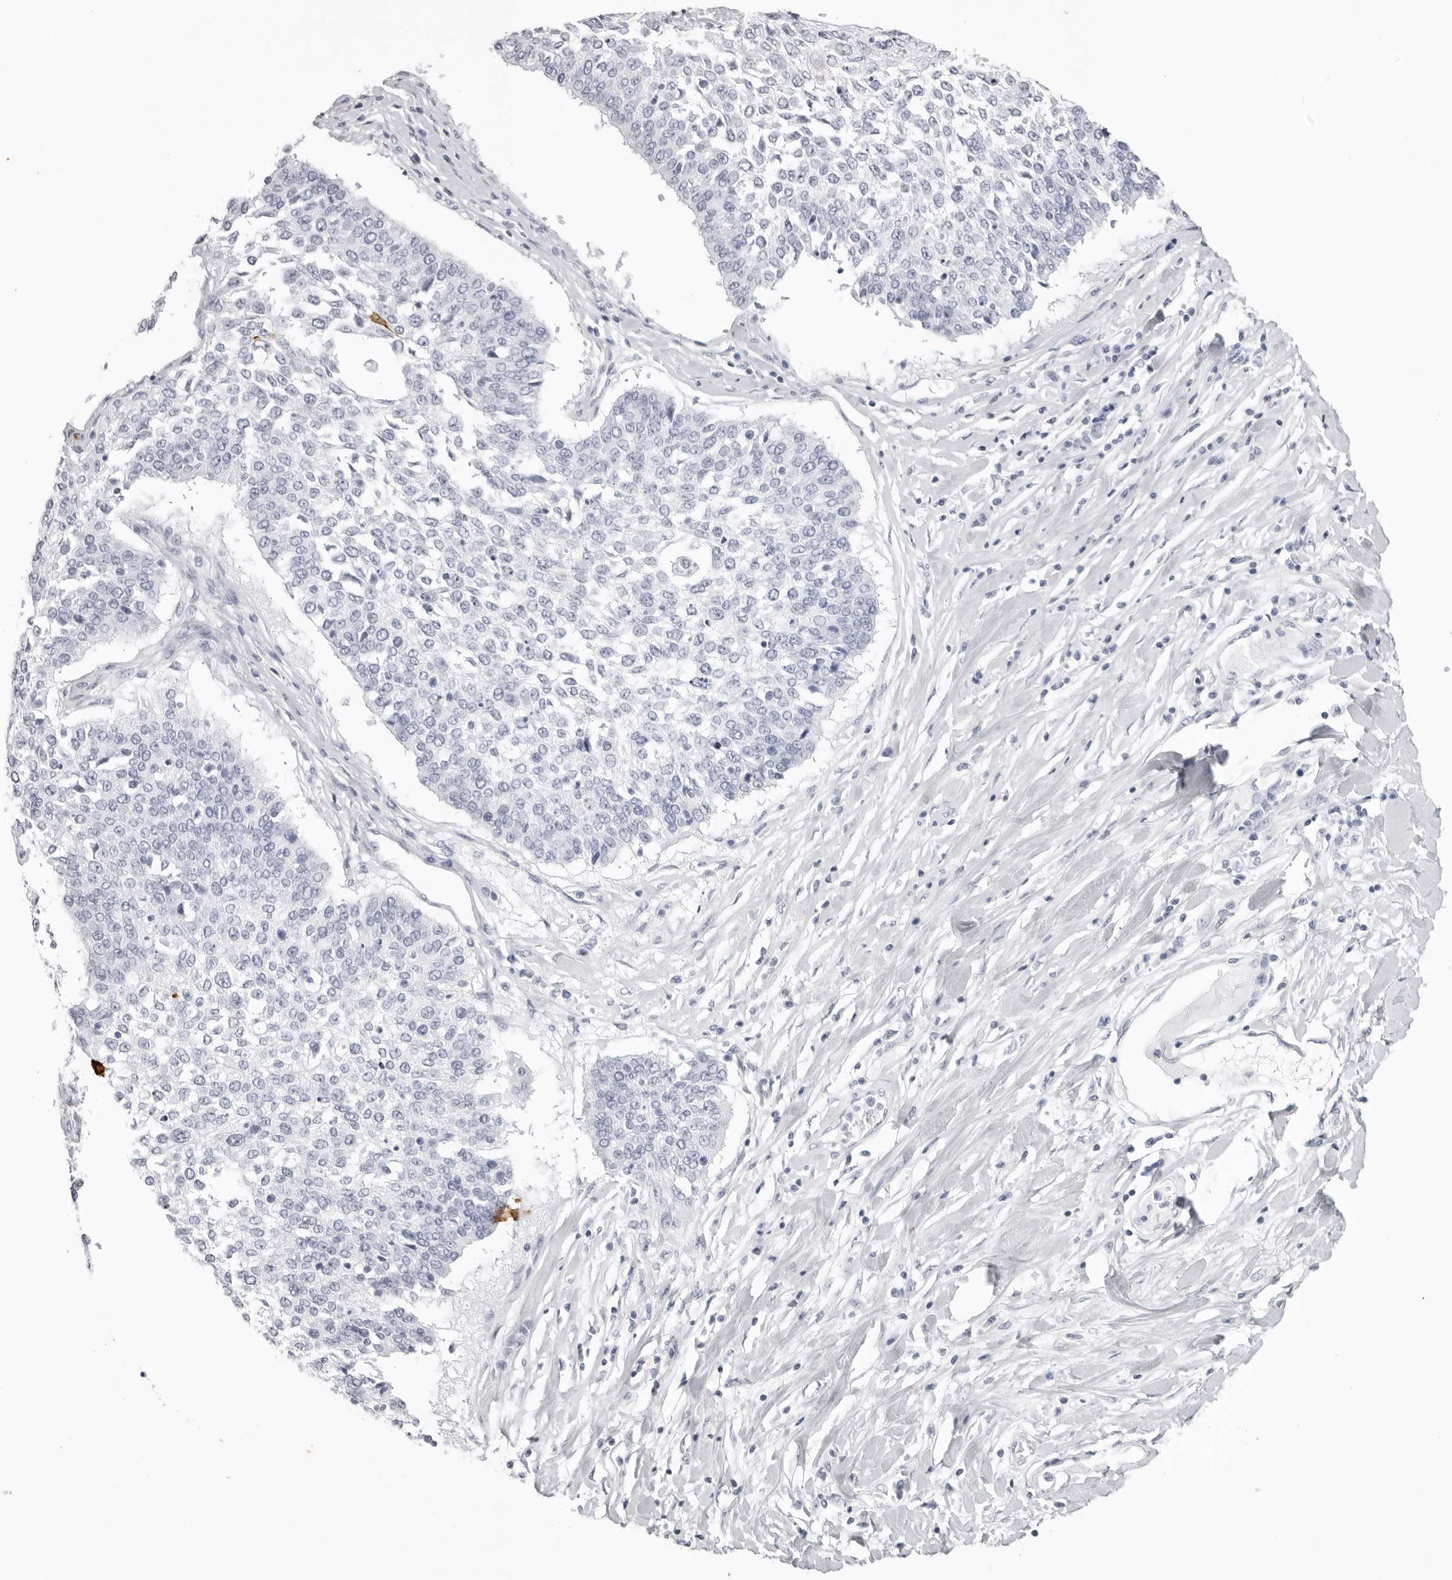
{"staining": {"intensity": "negative", "quantity": "none", "location": "none"}, "tissue": "lung cancer", "cell_type": "Tumor cells", "image_type": "cancer", "snomed": [{"axis": "morphology", "description": "Normal tissue, NOS"}, {"axis": "morphology", "description": "Squamous cell carcinoma, NOS"}, {"axis": "topography", "description": "Cartilage tissue"}, {"axis": "topography", "description": "Bronchus"}, {"axis": "topography", "description": "Lung"}, {"axis": "topography", "description": "Peripheral nerve tissue"}], "caption": "The immunohistochemistry (IHC) image has no significant expression in tumor cells of squamous cell carcinoma (lung) tissue. (Stains: DAB immunohistochemistry (IHC) with hematoxylin counter stain, Microscopy: brightfield microscopy at high magnification).", "gene": "KLK9", "patient": {"sex": "female", "age": 49}}